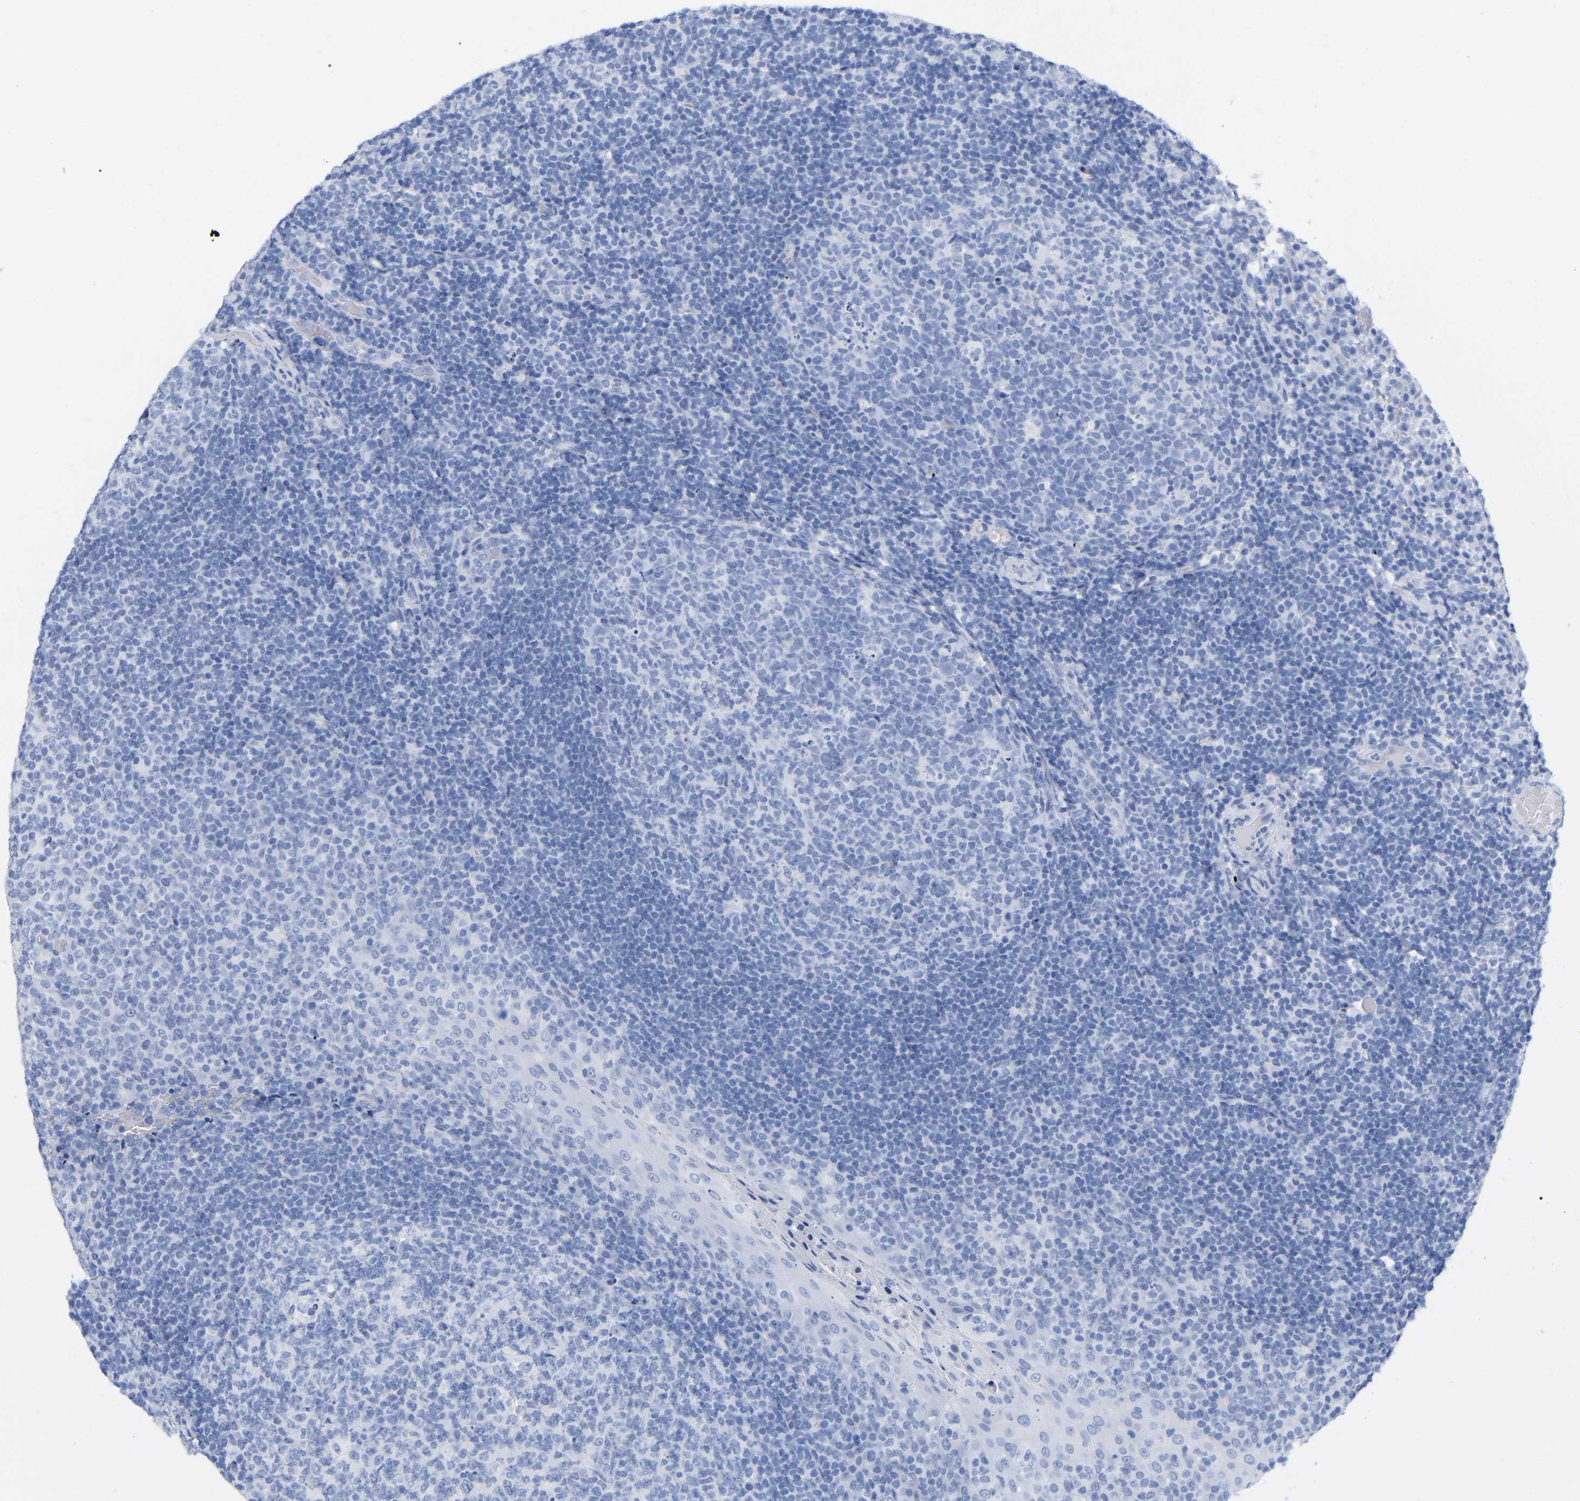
{"staining": {"intensity": "negative", "quantity": "none", "location": "none"}, "tissue": "tonsil", "cell_type": "Germinal center cells", "image_type": "normal", "snomed": [{"axis": "morphology", "description": "Normal tissue, NOS"}, {"axis": "topography", "description": "Tonsil"}], "caption": "Immunohistochemistry histopathology image of benign tonsil stained for a protein (brown), which demonstrates no expression in germinal center cells.", "gene": "HAPLN1", "patient": {"sex": "female", "age": 19}}